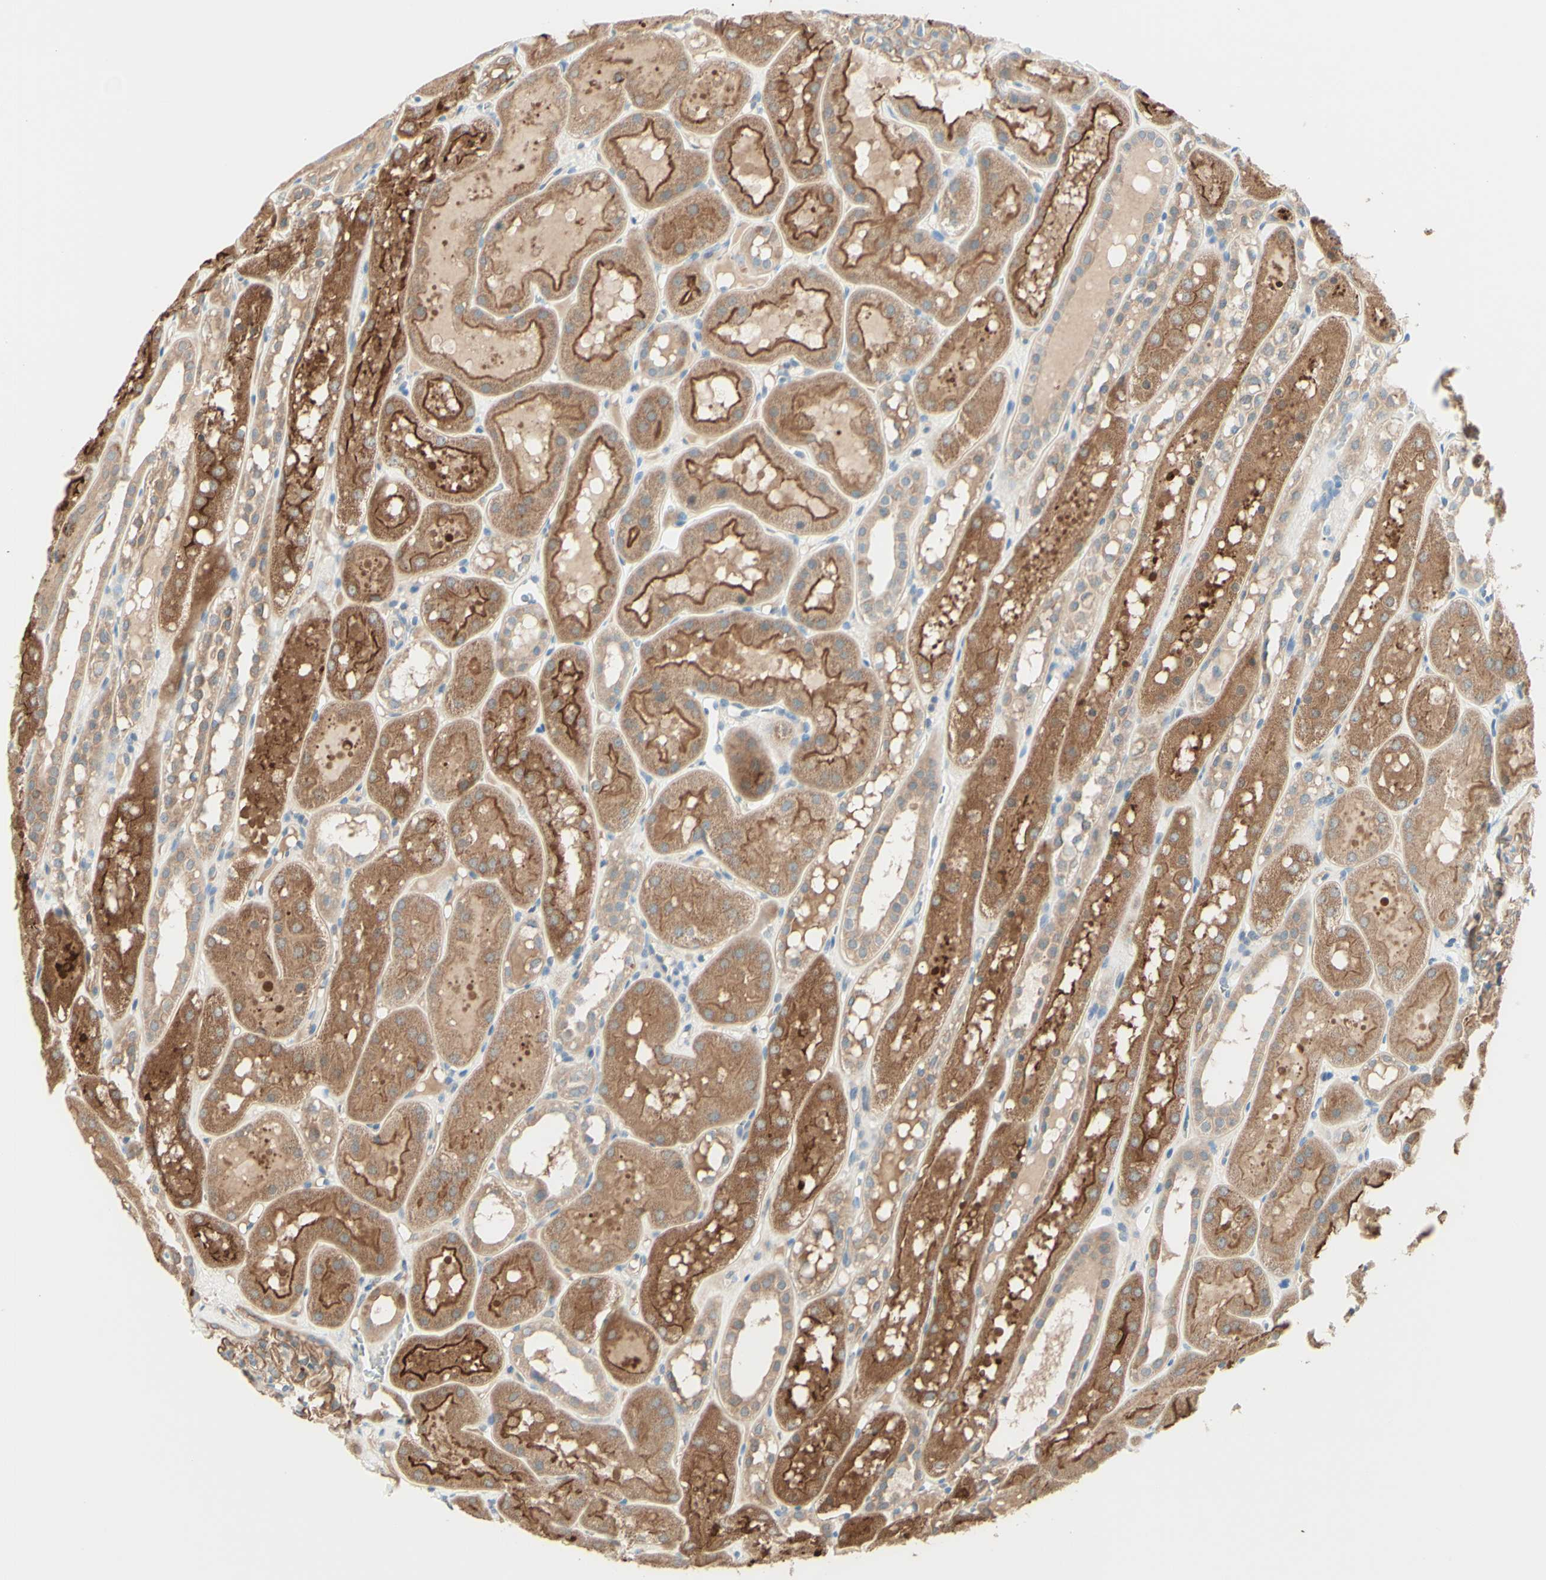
{"staining": {"intensity": "weak", "quantity": ">75%", "location": "cytoplasmic/membranous"}, "tissue": "kidney", "cell_type": "Cells in glomeruli", "image_type": "normal", "snomed": [{"axis": "morphology", "description": "Normal tissue, NOS"}, {"axis": "topography", "description": "Kidney"}, {"axis": "topography", "description": "Urinary bladder"}], "caption": "Kidney stained with immunohistochemistry (IHC) exhibits weak cytoplasmic/membranous positivity in approximately >75% of cells in glomeruli. (DAB = brown stain, brightfield microscopy at high magnification).", "gene": "MTM1", "patient": {"sex": "male", "age": 16}}